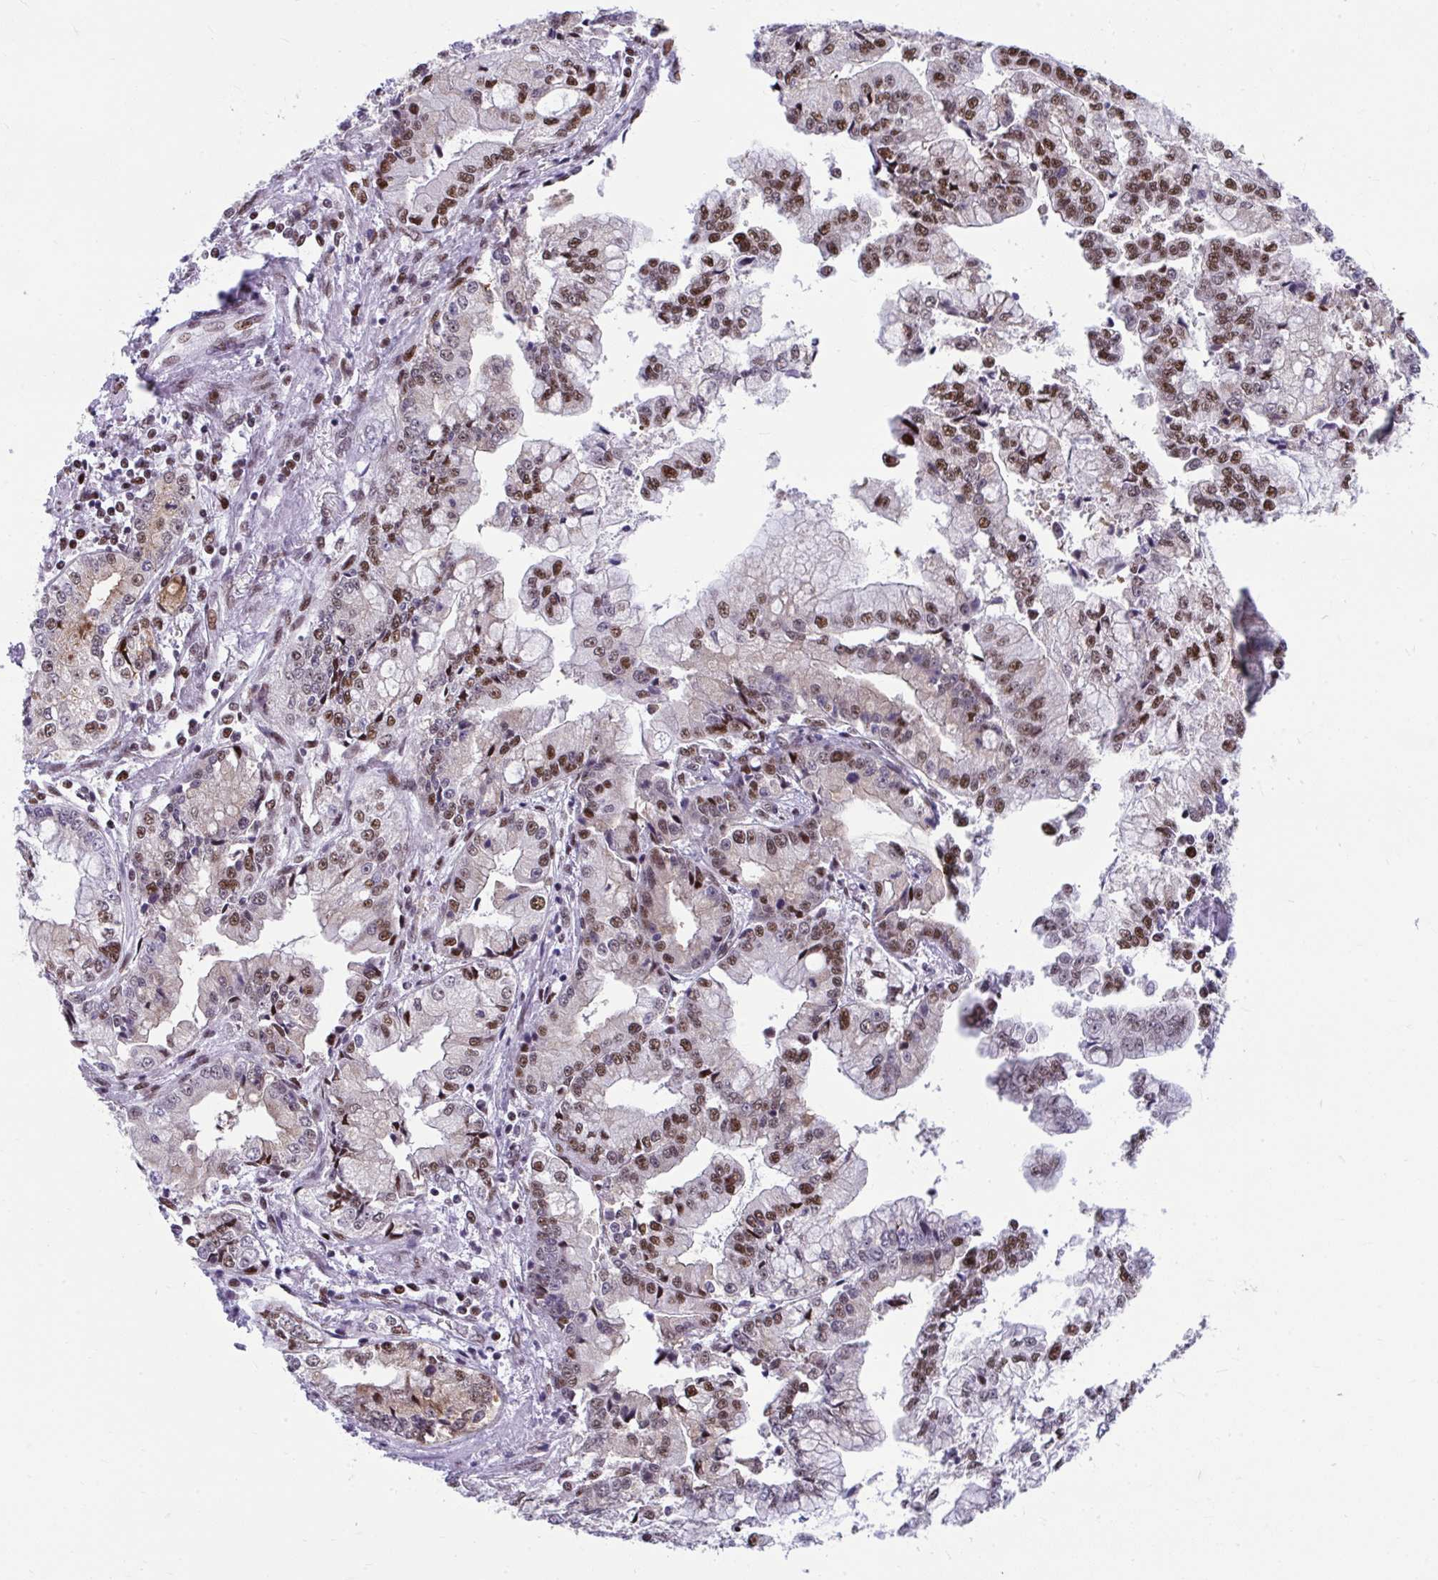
{"staining": {"intensity": "moderate", "quantity": "25%-75%", "location": "nuclear"}, "tissue": "stomach cancer", "cell_type": "Tumor cells", "image_type": "cancer", "snomed": [{"axis": "morphology", "description": "Adenocarcinoma, NOS"}, {"axis": "topography", "description": "Stomach, upper"}], "caption": "Protein expression analysis of human stomach cancer (adenocarcinoma) reveals moderate nuclear expression in approximately 25%-75% of tumor cells.", "gene": "SLC35C2", "patient": {"sex": "female", "age": 74}}